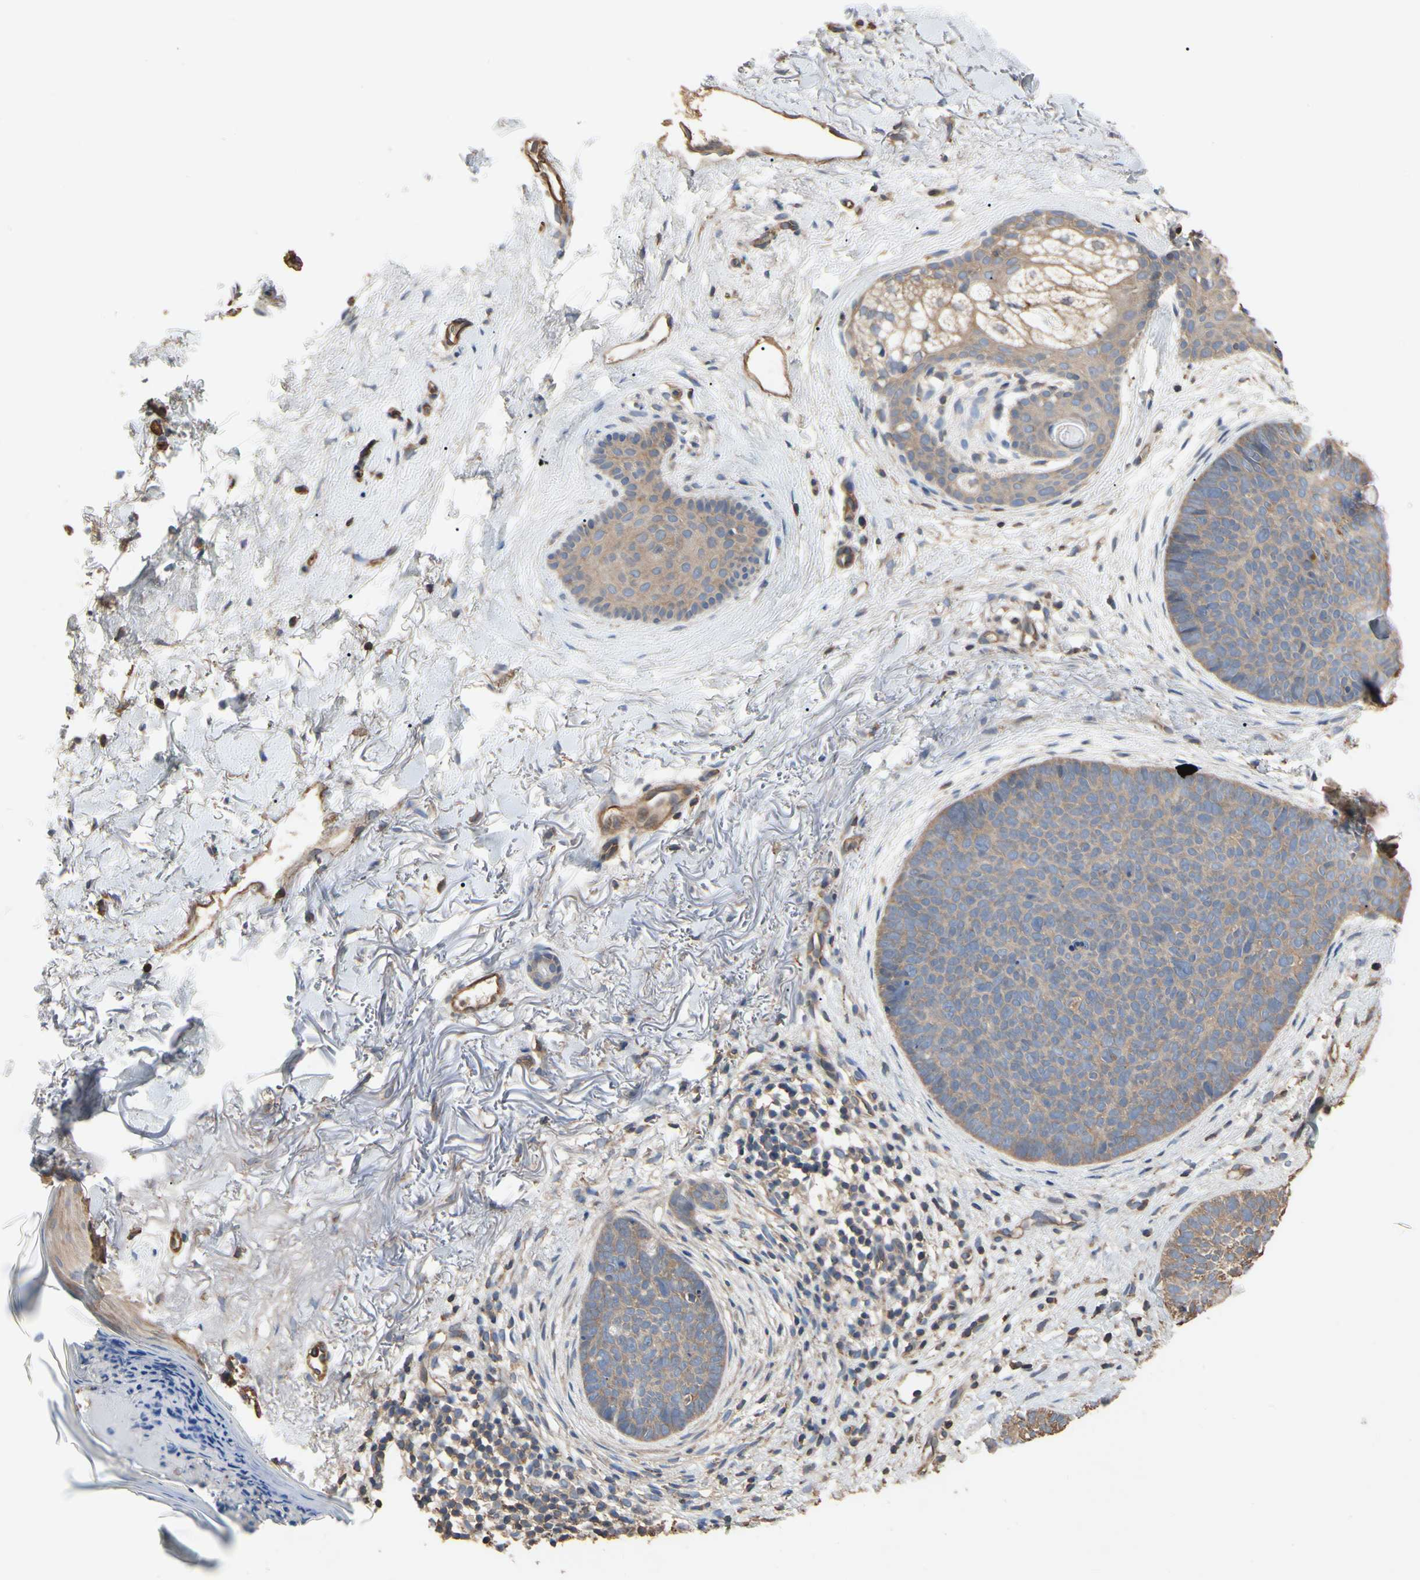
{"staining": {"intensity": "weak", "quantity": ">75%", "location": "cytoplasmic/membranous"}, "tissue": "skin cancer", "cell_type": "Tumor cells", "image_type": "cancer", "snomed": [{"axis": "morphology", "description": "Basal cell carcinoma"}, {"axis": "topography", "description": "Skin"}], "caption": "Protein staining by IHC reveals weak cytoplasmic/membranous staining in about >75% of tumor cells in basal cell carcinoma (skin). The staining was performed using DAB, with brown indicating positive protein expression. Nuclei are stained blue with hematoxylin.", "gene": "PDZK1", "patient": {"sex": "female", "age": 70}}